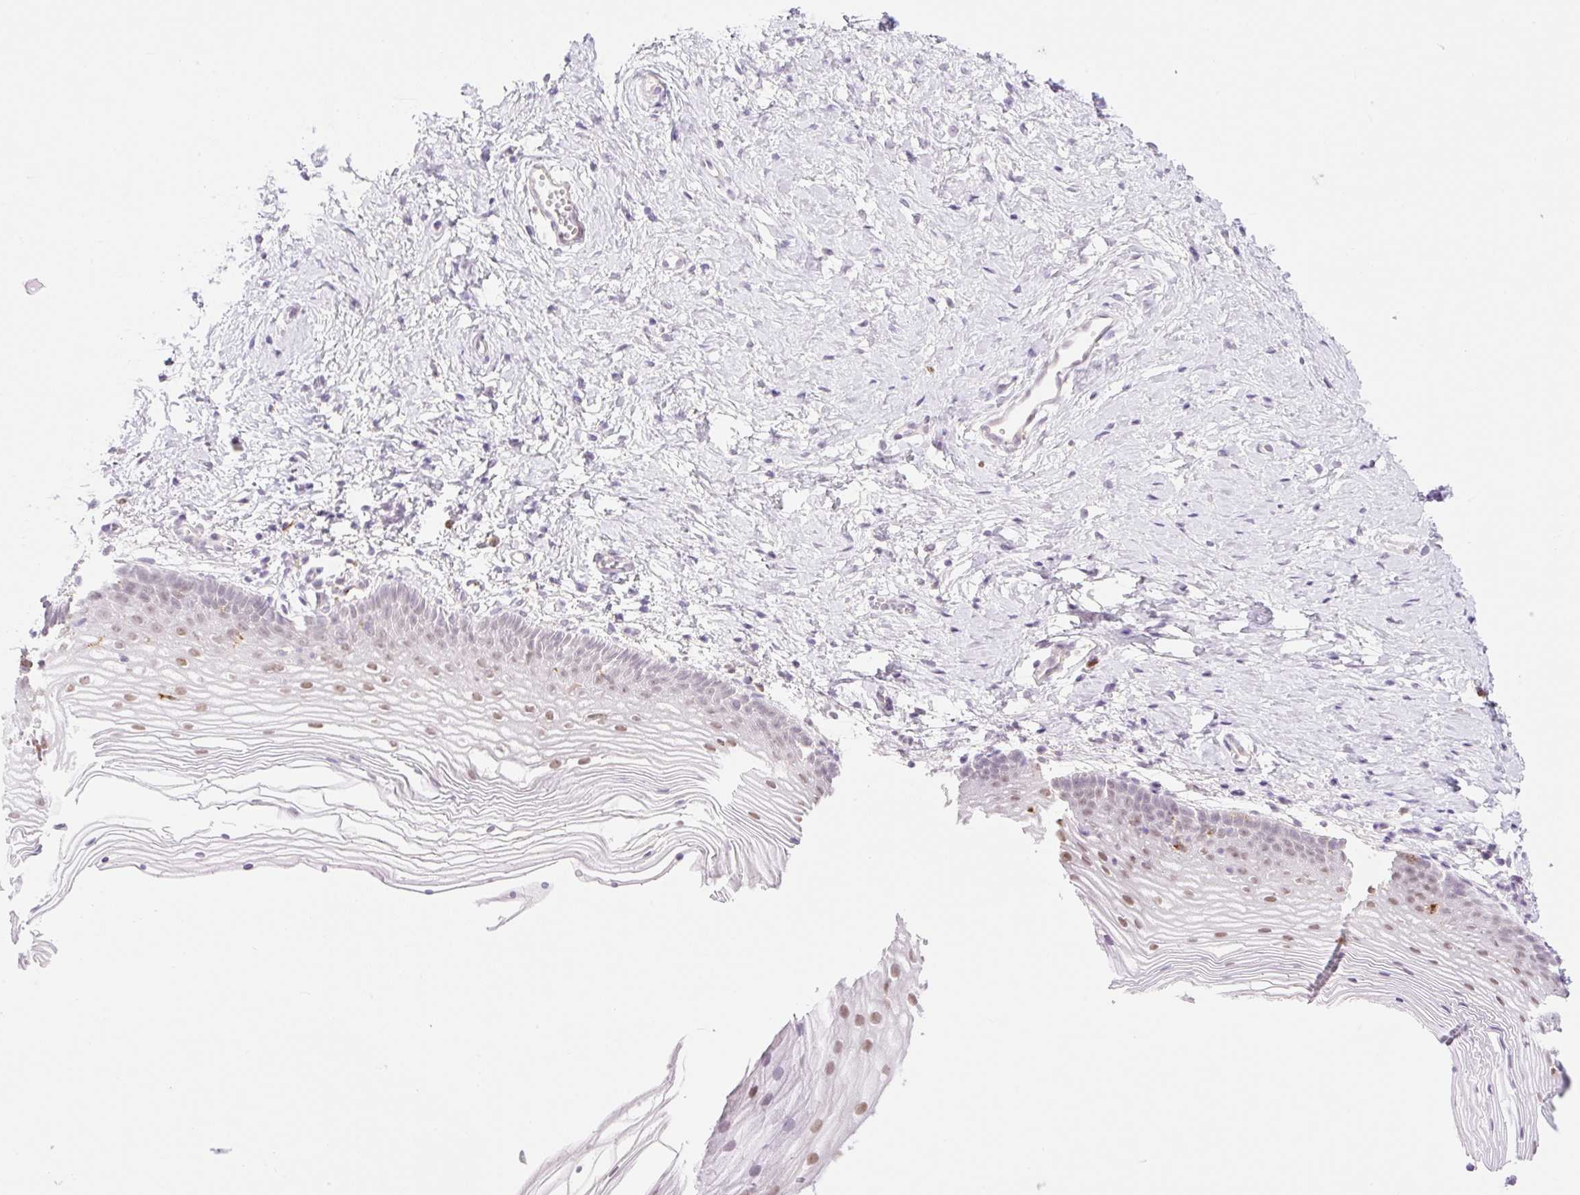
{"staining": {"intensity": "moderate", "quantity": "<25%", "location": "nuclear"}, "tissue": "vagina", "cell_type": "Squamous epithelial cells", "image_type": "normal", "snomed": [{"axis": "morphology", "description": "Normal tissue, NOS"}, {"axis": "topography", "description": "Vagina"}], "caption": "A histopathology image showing moderate nuclear positivity in about <25% of squamous epithelial cells in unremarkable vagina, as visualized by brown immunohistochemical staining.", "gene": "PALM3", "patient": {"sex": "female", "age": 56}}